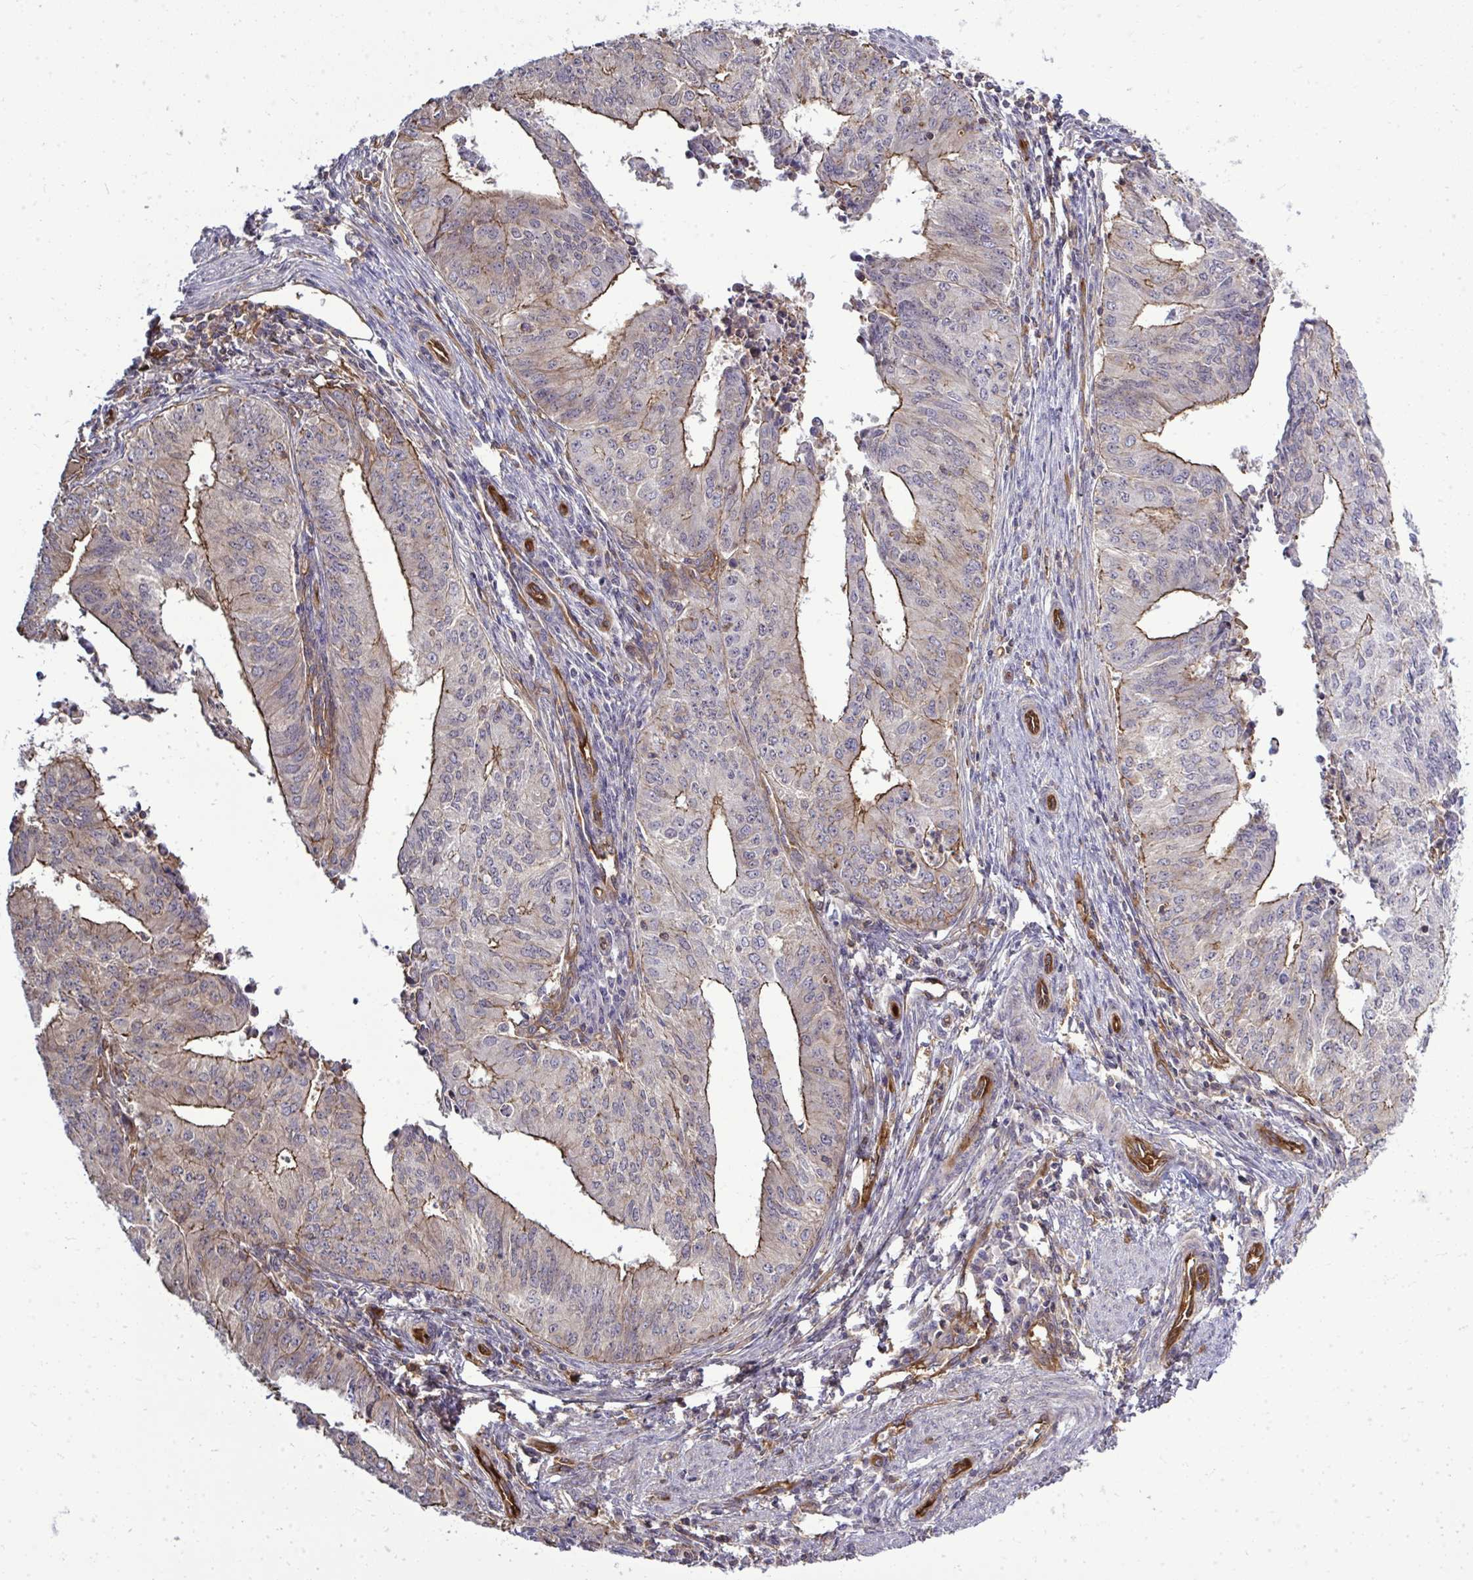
{"staining": {"intensity": "moderate", "quantity": "<25%", "location": "cytoplasmic/membranous"}, "tissue": "endometrial cancer", "cell_type": "Tumor cells", "image_type": "cancer", "snomed": [{"axis": "morphology", "description": "Adenocarcinoma, NOS"}, {"axis": "topography", "description": "Endometrium"}], "caption": "Immunohistochemistry (IHC) (DAB) staining of adenocarcinoma (endometrial) demonstrates moderate cytoplasmic/membranous protein staining in approximately <25% of tumor cells.", "gene": "FUT10", "patient": {"sex": "female", "age": 50}}